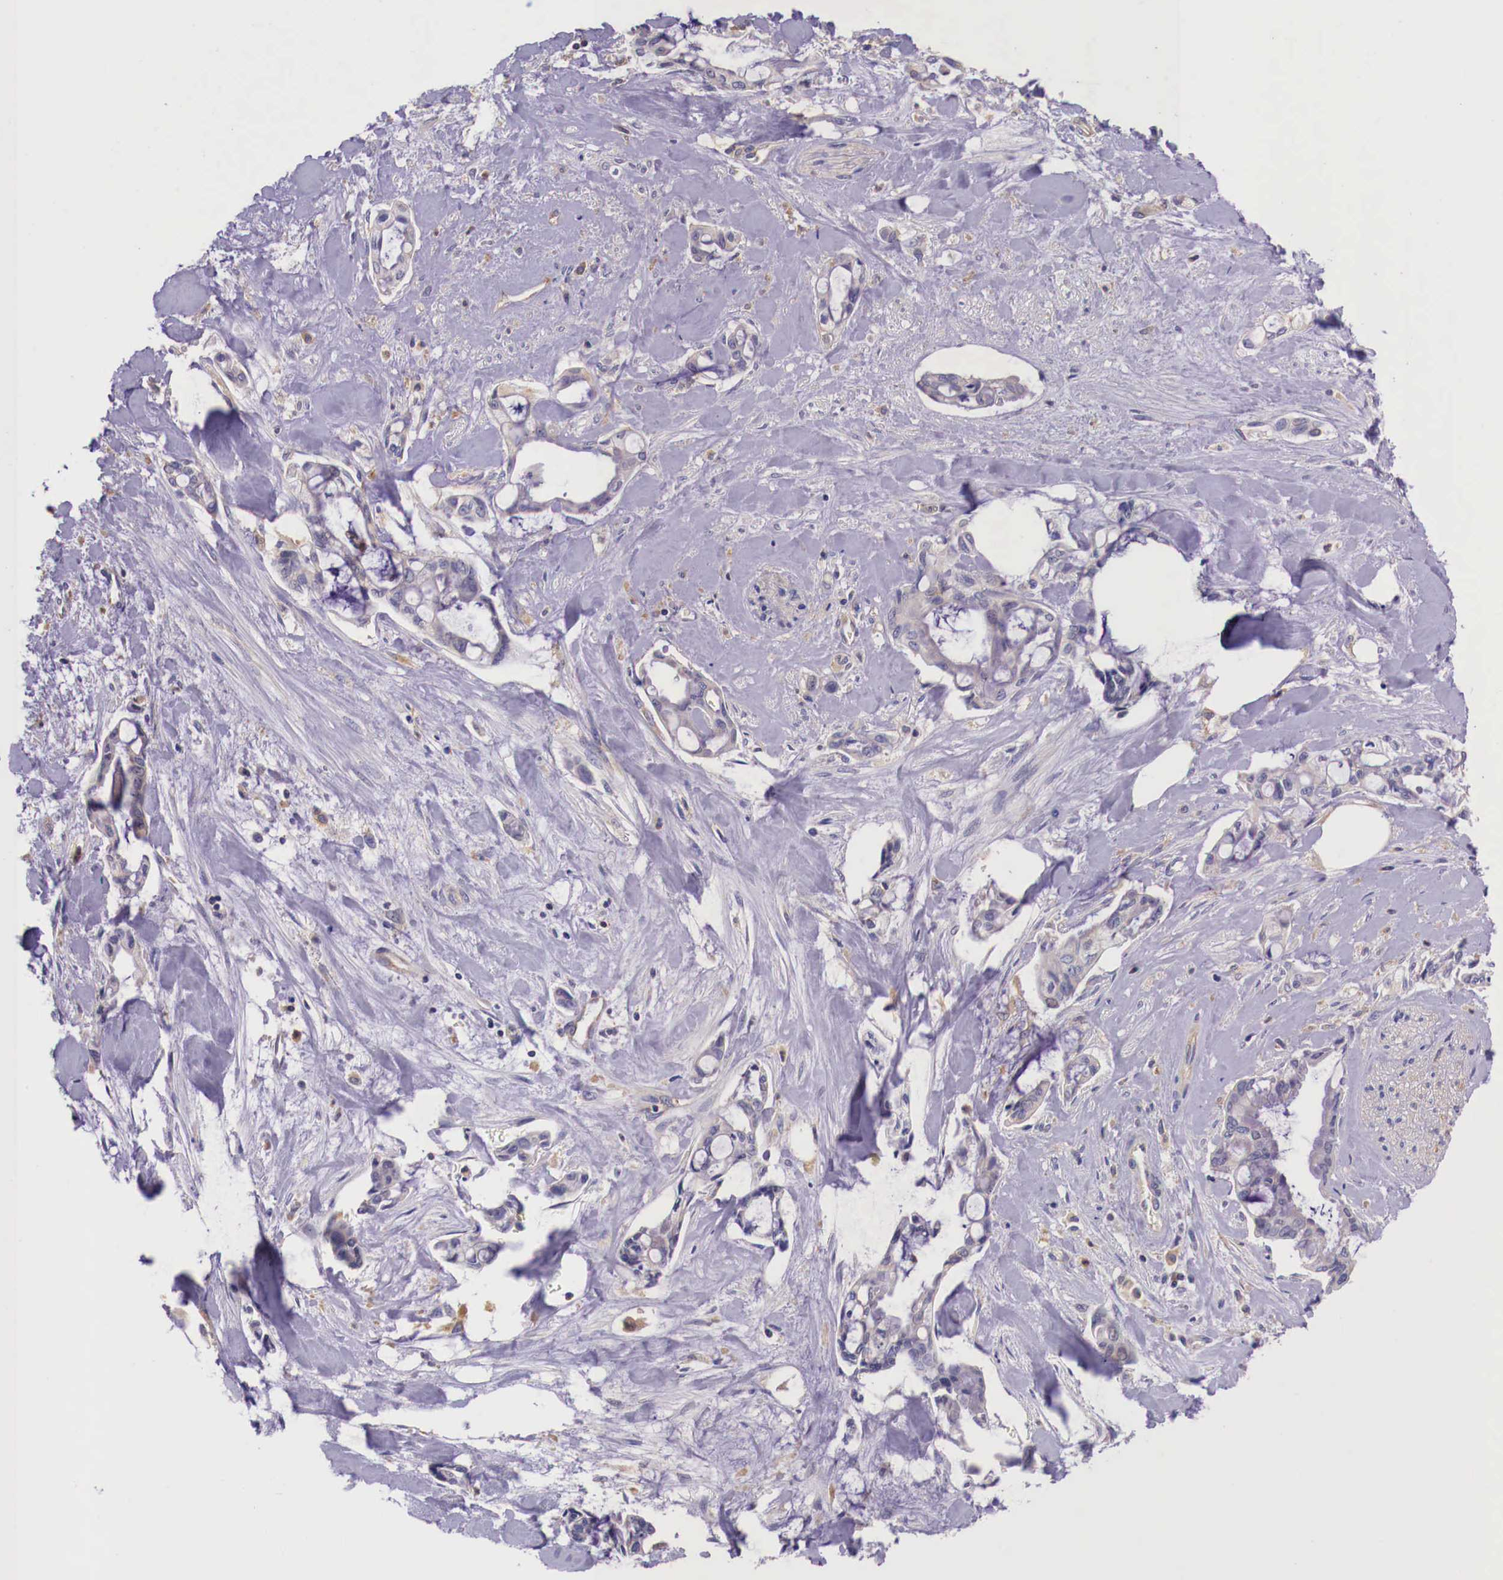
{"staining": {"intensity": "negative", "quantity": "none", "location": "none"}, "tissue": "pancreatic cancer", "cell_type": "Tumor cells", "image_type": "cancer", "snomed": [{"axis": "morphology", "description": "Adenocarcinoma, NOS"}, {"axis": "topography", "description": "Pancreas"}], "caption": "DAB (3,3'-diaminobenzidine) immunohistochemical staining of human pancreatic cancer (adenocarcinoma) displays no significant staining in tumor cells.", "gene": "GRIPAP1", "patient": {"sex": "female", "age": 70}}